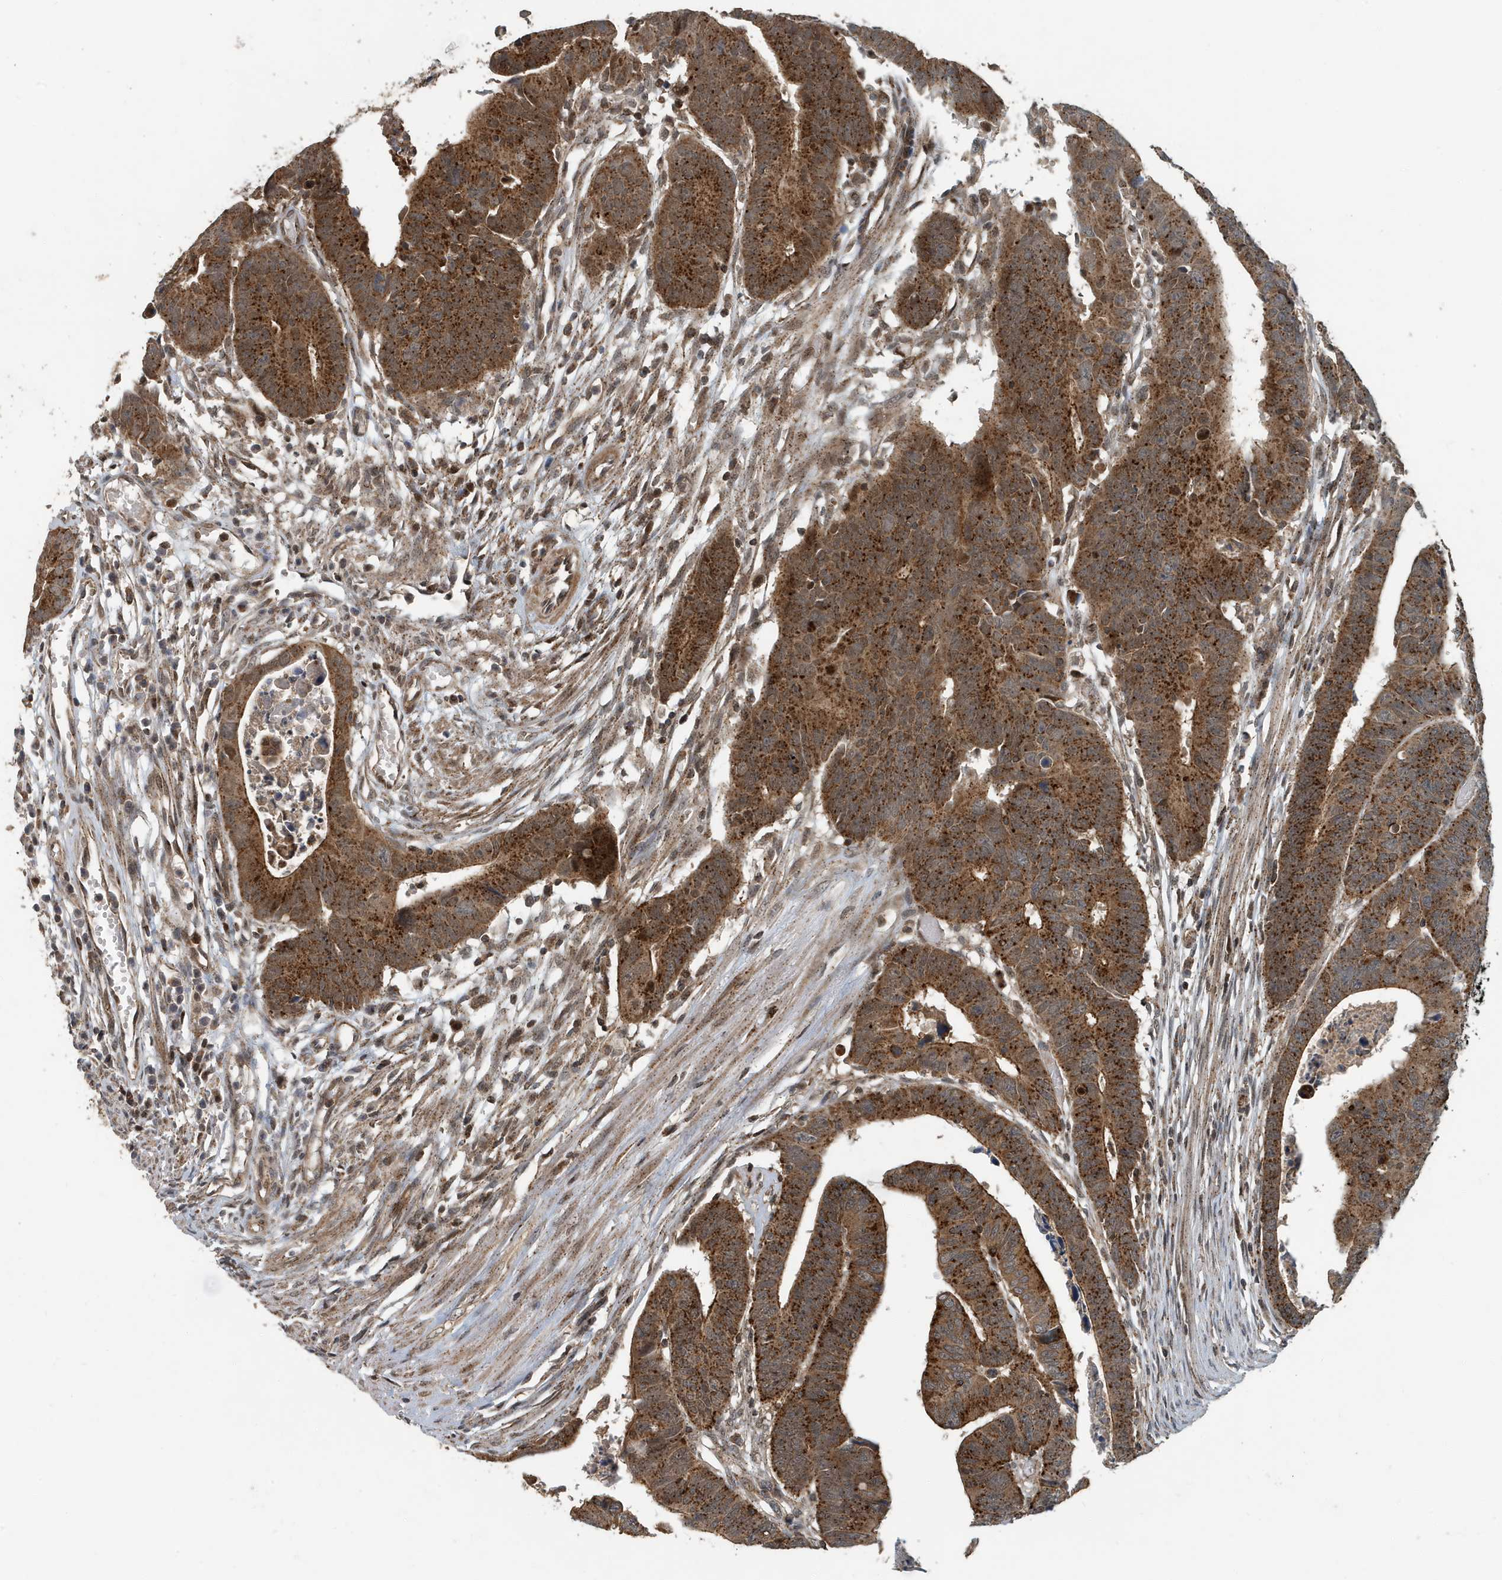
{"staining": {"intensity": "moderate", "quantity": ">75%", "location": "cytoplasmic/membranous"}, "tissue": "colorectal cancer", "cell_type": "Tumor cells", "image_type": "cancer", "snomed": [{"axis": "morphology", "description": "Adenocarcinoma, NOS"}, {"axis": "topography", "description": "Rectum"}], "caption": "This photomicrograph exhibits immunohistochemistry (IHC) staining of colorectal cancer (adenocarcinoma), with medium moderate cytoplasmic/membranous expression in approximately >75% of tumor cells.", "gene": "KIF15", "patient": {"sex": "female", "age": 65}}